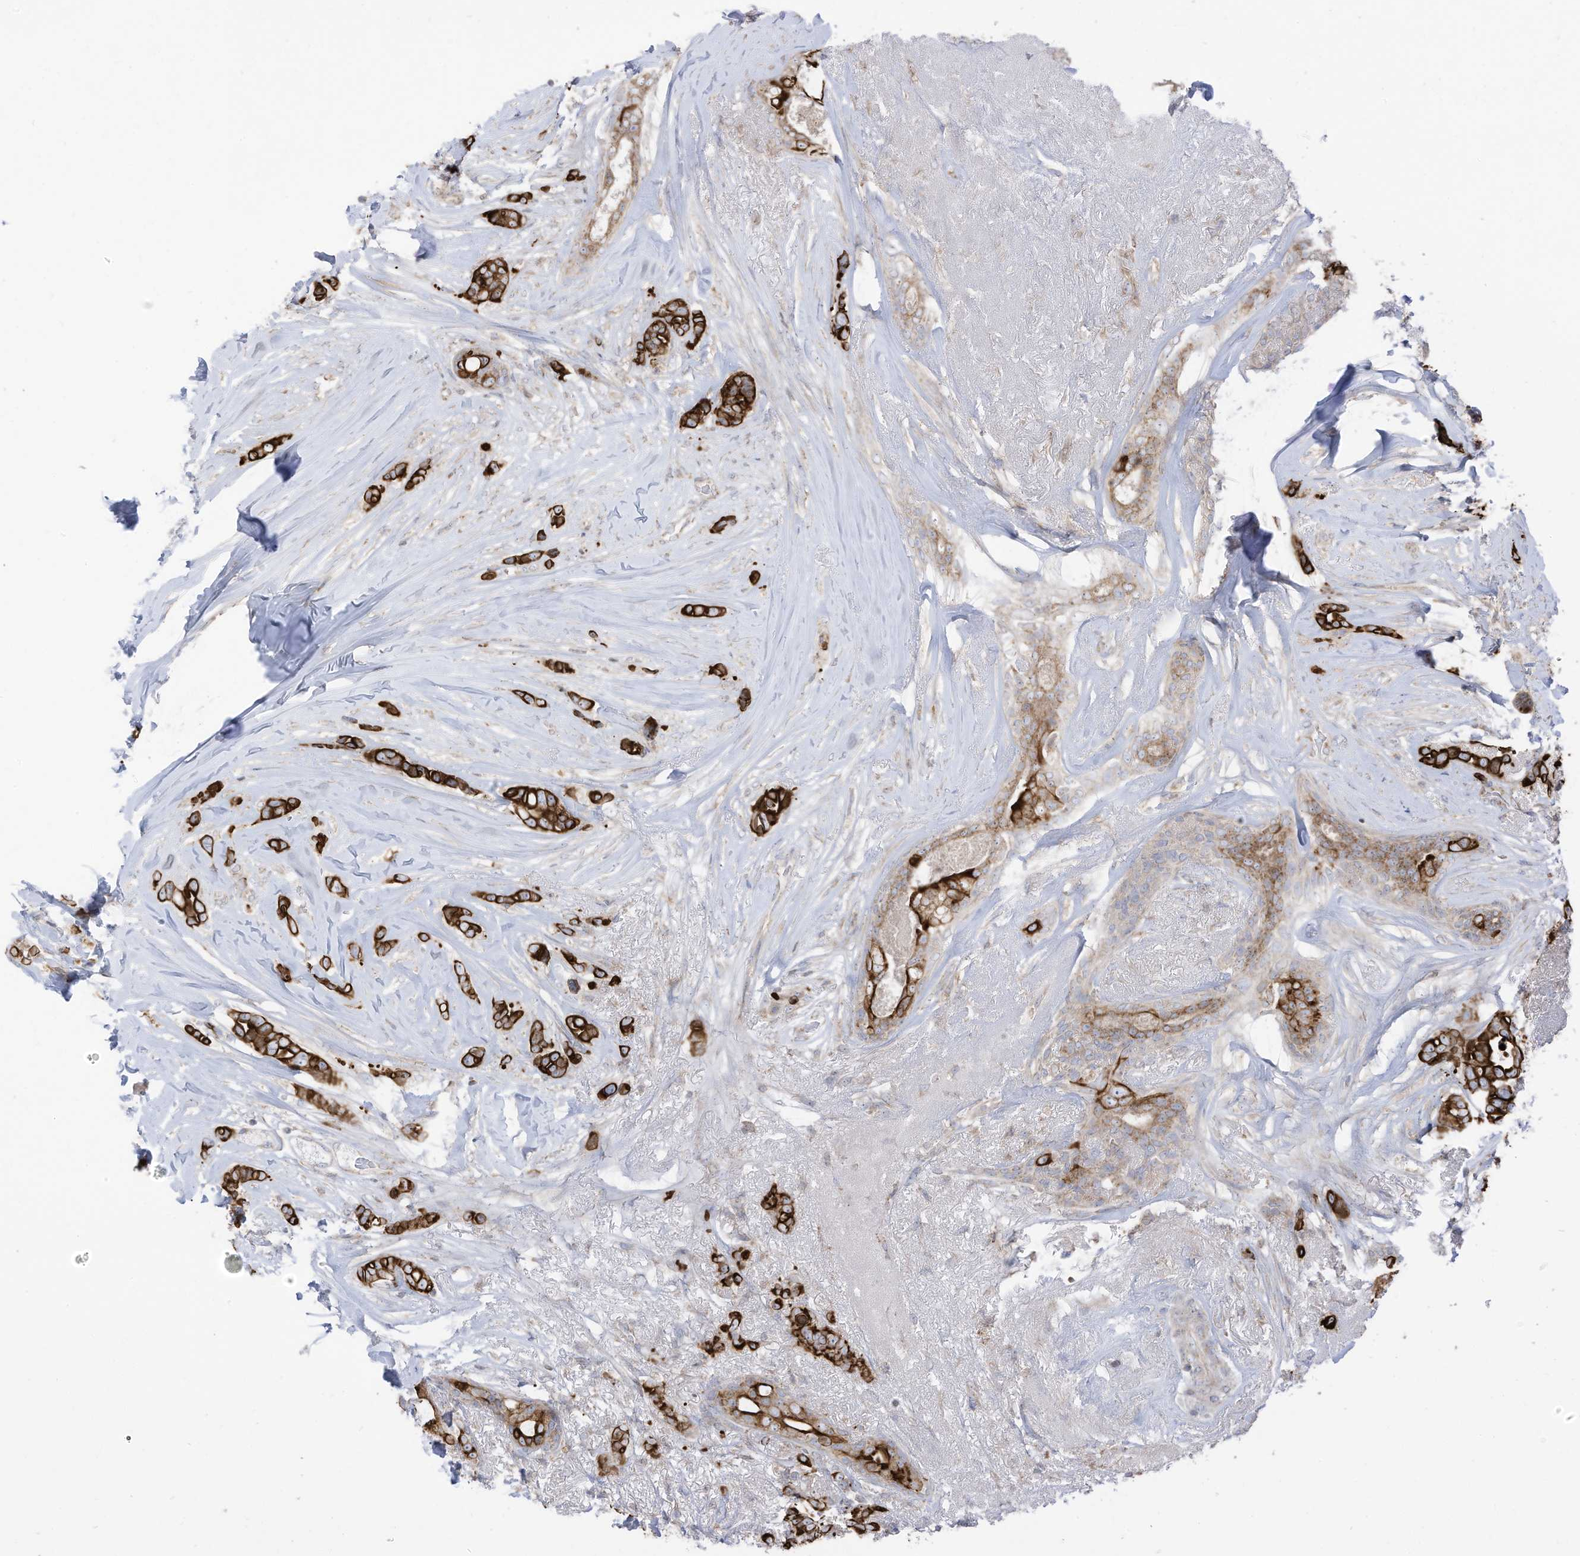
{"staining": {"intensity": "strong", "quantity": "25%-75%", "location": "cytoplasmic/membranous"}, "tissue": "breast cancer", "cell_type": "Tumor cells", "image_type": "cancer", "snomed": [{"axis": "morphology", "description": "Lobular carcinoma"}, {"axis": "topography", "description": "Breast"}], "caption": "There is high levels of strong cytoplasmic/membranous staining in tumor cells of lobular carcinoma (breast), as demonstrated by immunohistochemical staining (brown color).", "gene": "CGAS", "patient": {"sex": "female", "age": 51}}